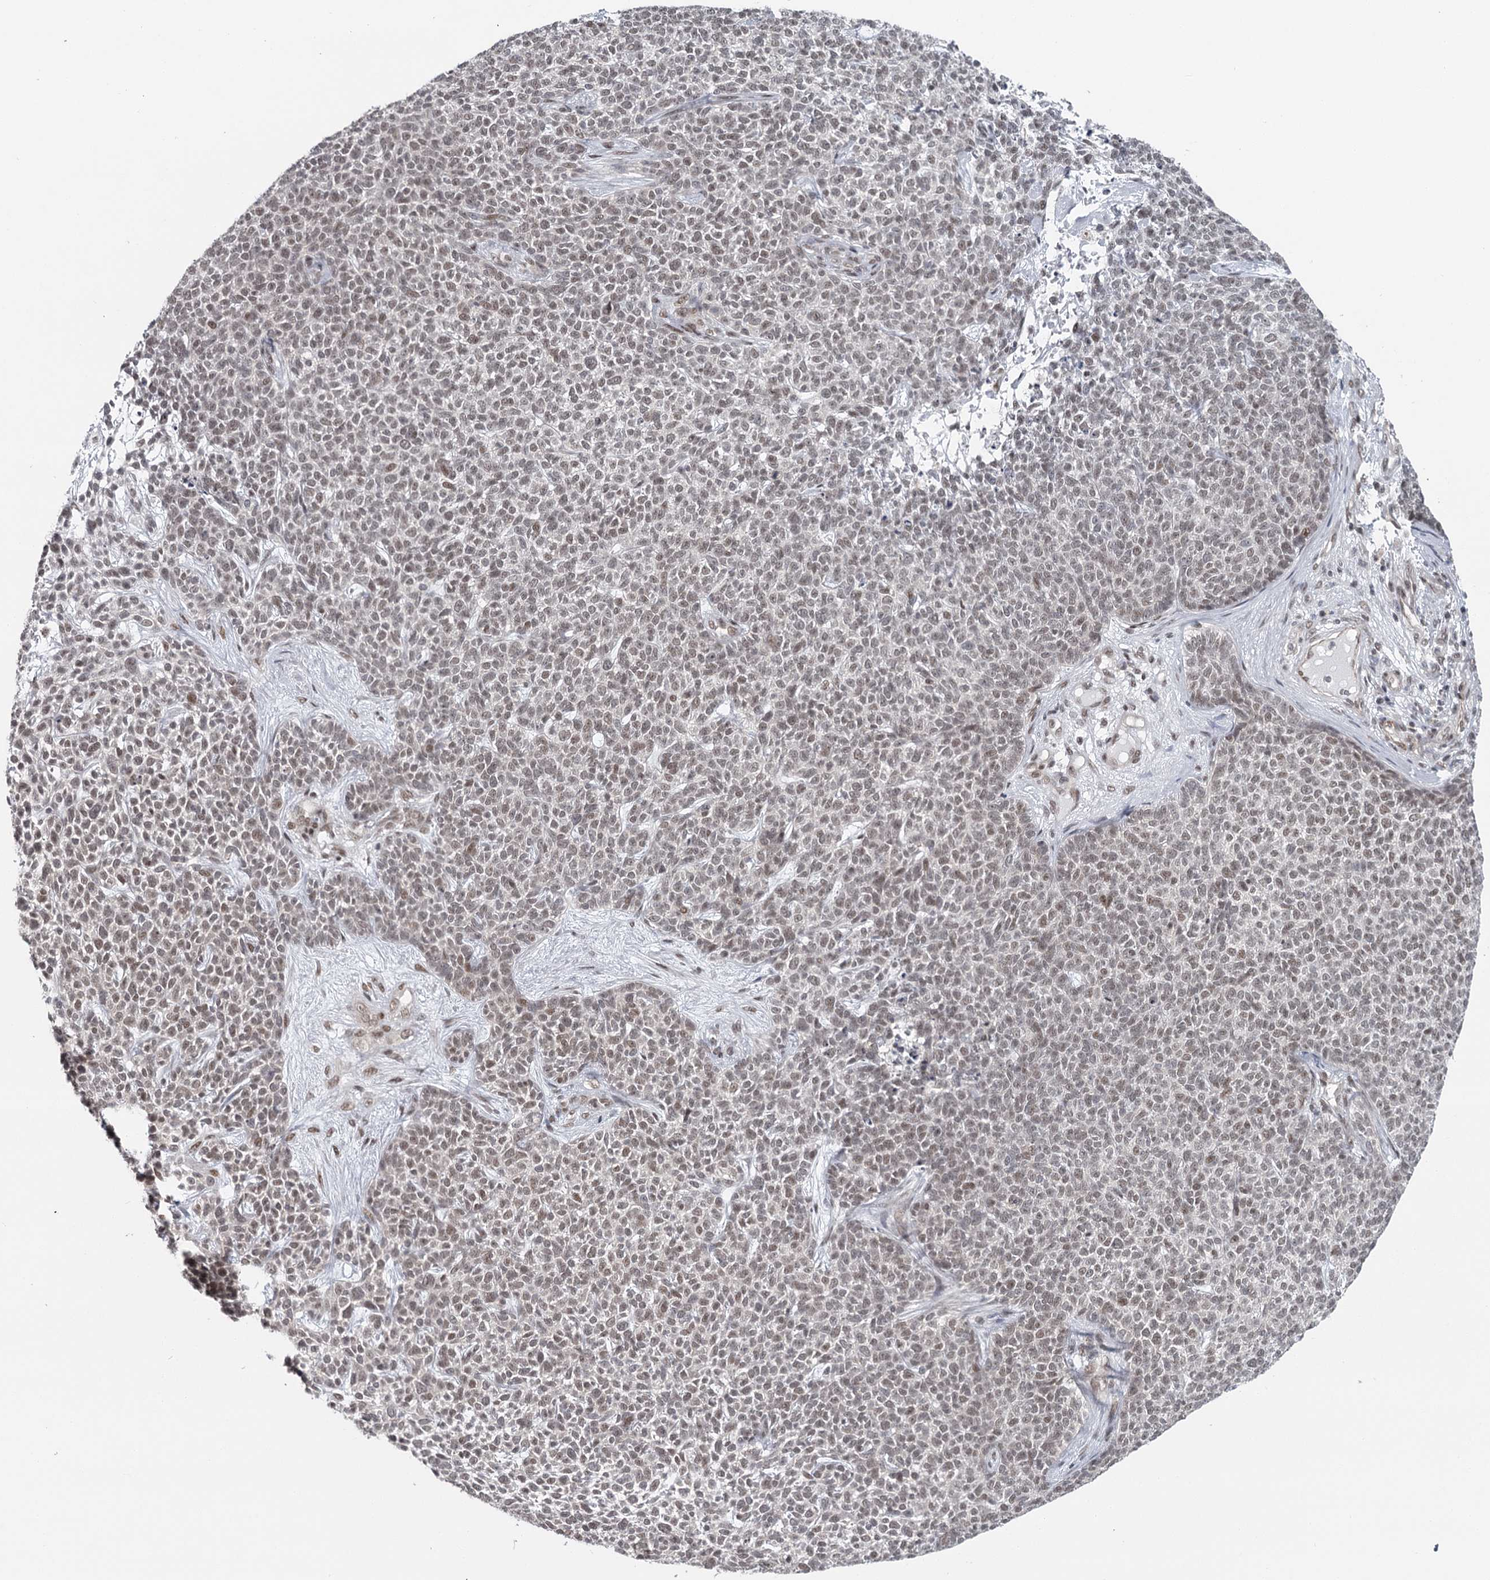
{"staining": {"intensity": "moderate", "quantity": ">75%", "location": "nuclear"}, "tissue": "skin cancer", "cell_type": "Tumor cells", "image_type": "cancer", "snomed": [{"axis": "morphology", "description": "Basal cell carcinoma"}, {"axis": "topography", "description": "Skin"}], "caption": "Immunohistochemistry micrograph of human skin cancer stained for a protein (brown), which exhibits medium levels of moderate nuclear staining in approximately >75% of tumor cells.", "gene": "FAM13C", "patient": {"sex": "female", "age": 84}}